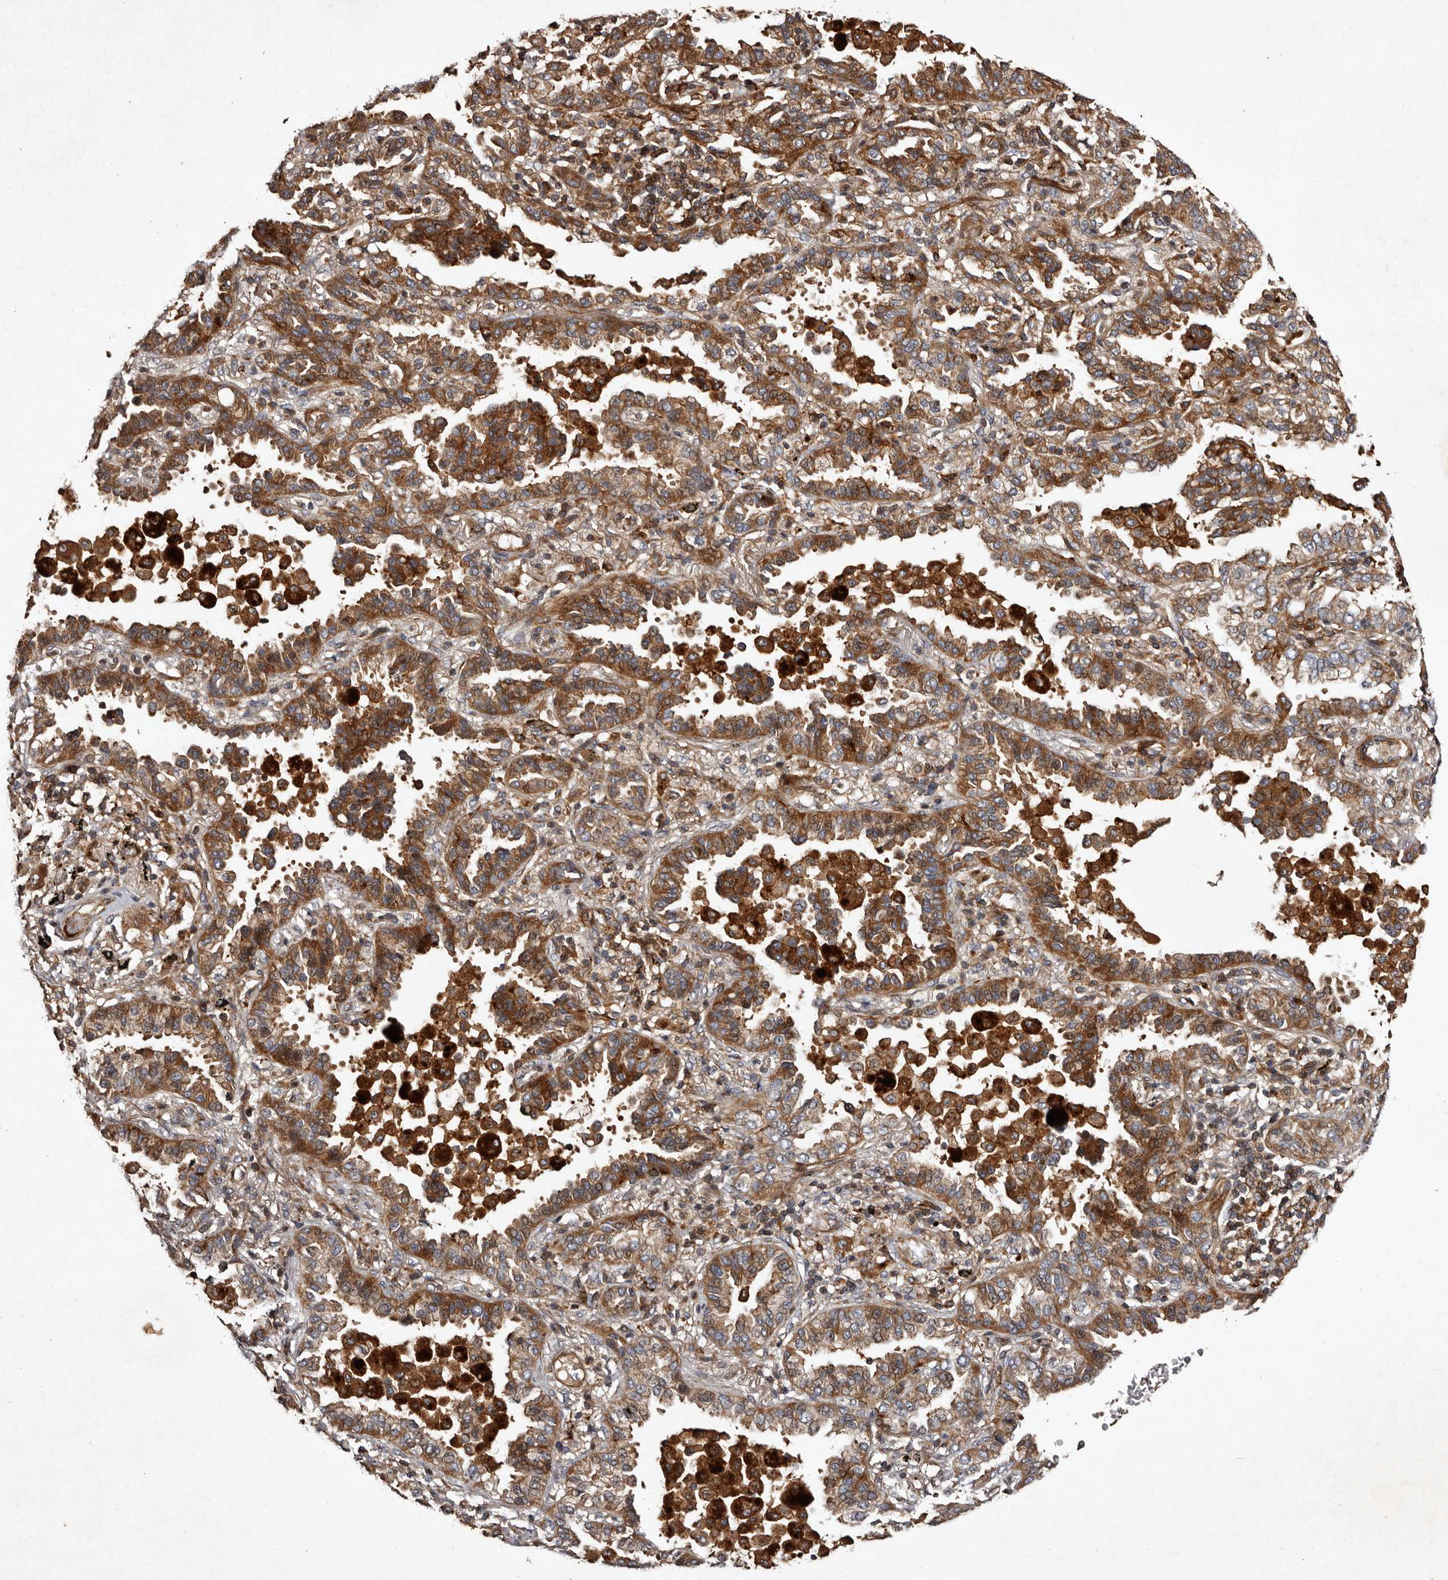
{"staining": {"intensity": "moderate", "quantity": ">75%", "location": "cytoplasmic/membranous"}, "tissue": "lung cancer", "cell_type": "Tumor cells", "image_type": "cancer", "snomed": [{"axis": "morphology", "description": "Normal tissue, NOS"}, {"axis": "morphology", "description": "Adenocarcinoma, NOS"}, {"axis": "topography", "description": "Lung"}], "caption": "Lung cancer tissue displays moderate cytoplasmic/membranous positivity in about >75% of tumor cells The staining is performed using DAB brown chromogen to label protein expression. The nuclei are counter-stained blue using hematoxylin.", "gene": "PRKD3", "patient": {"sex": "male", "age": 59}}